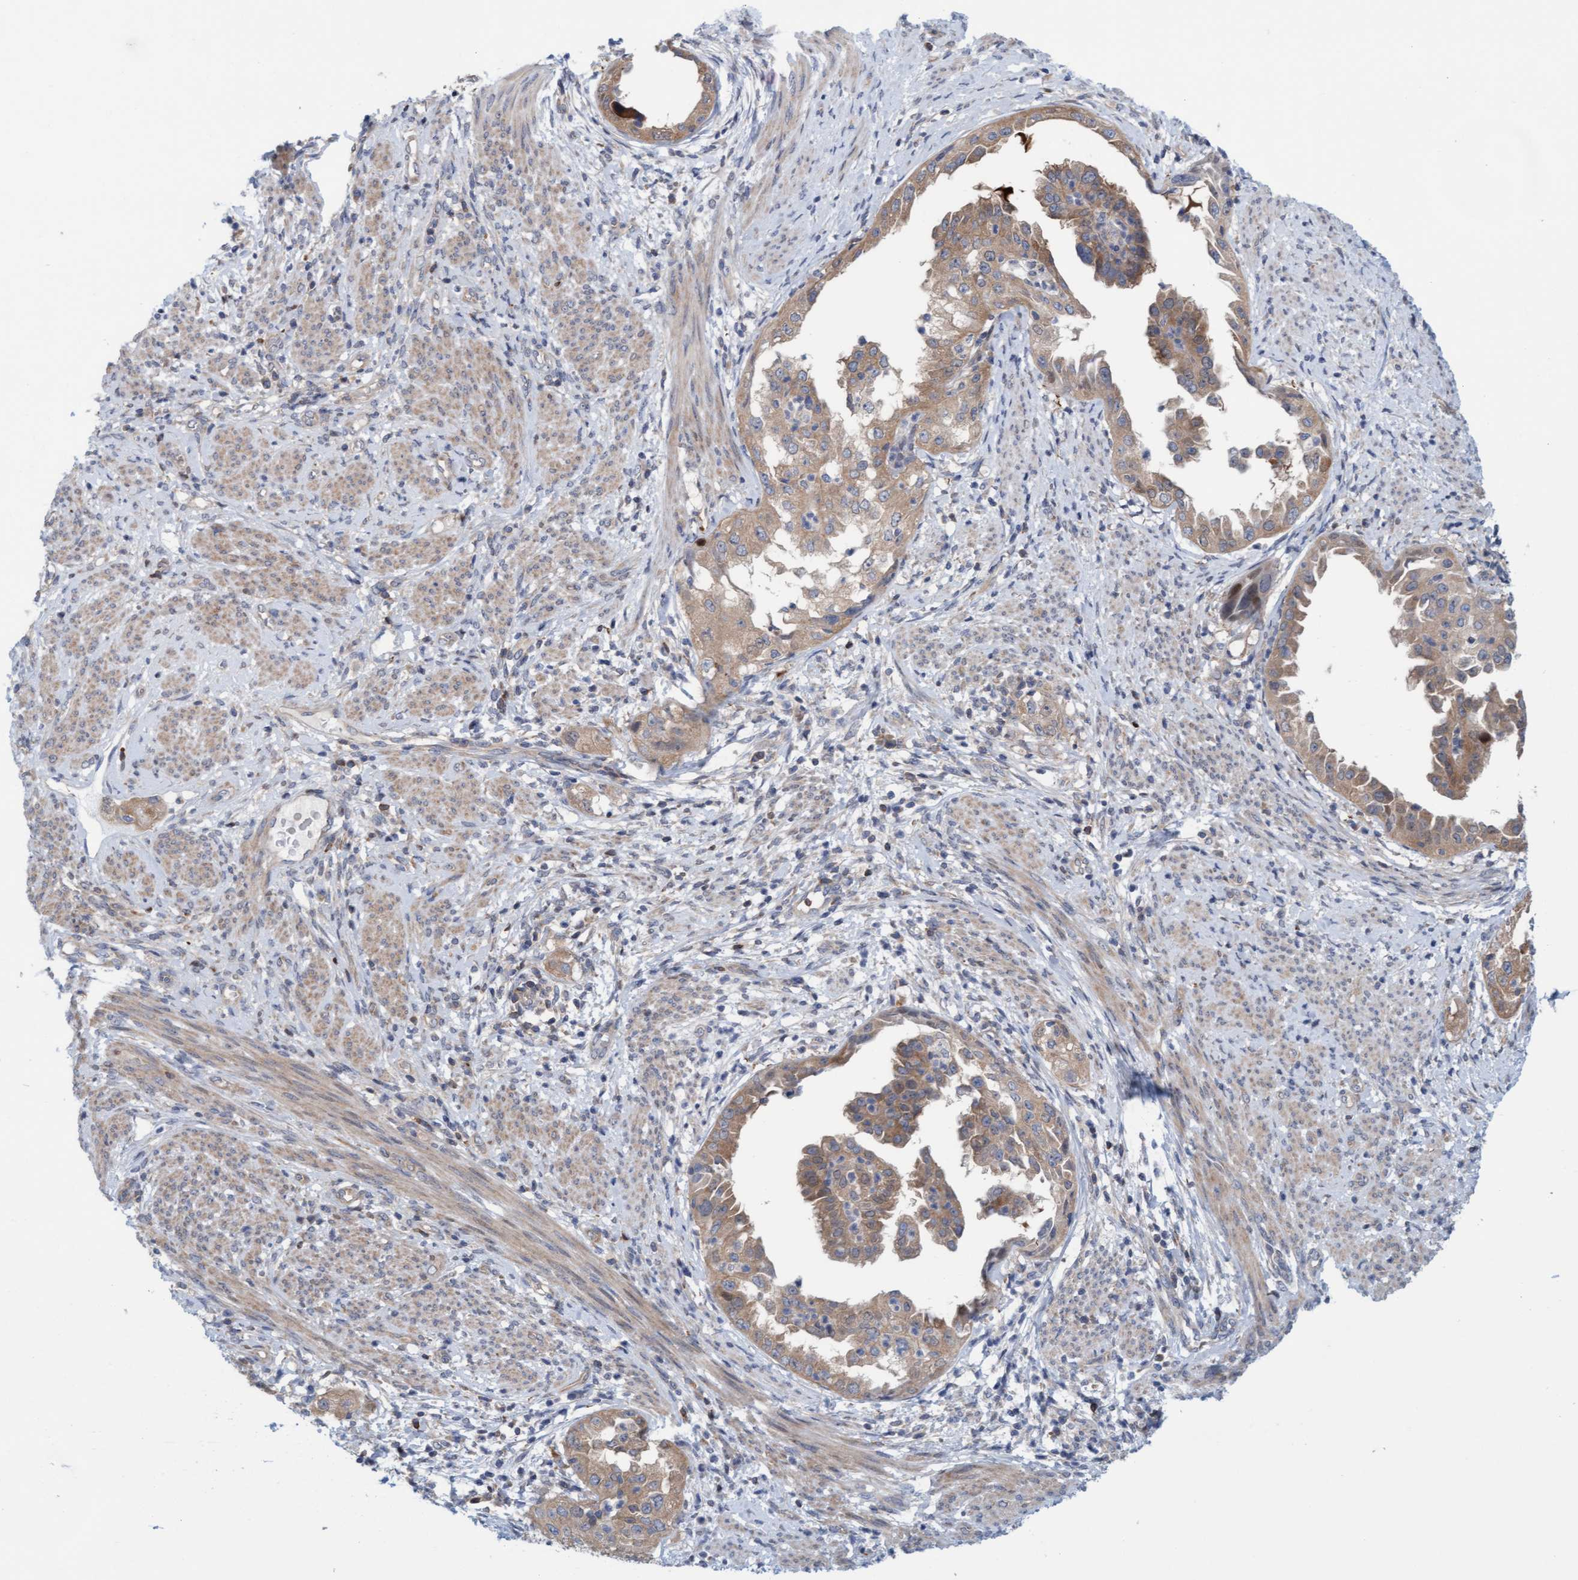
{"staining": {"intensity": "moderate", "quantity": ">75%", "location": "cytoplasmic/membranous"}, "tissue": "endometrial cancer", "cell_type": "Tumor cells", "image_type": "cancer", "snomed": [{"axis": "morphology", "description": "Adenocarcinoma, NOS"}, {"axis": "topography", "description": "Endometrium"}], "caption": "Immunohistochemical staining of endometrial adenocarcinoma displays moderate cytoplasmic/membranous protein positivity in approximately >75% of tumor cells.", "gene": "KLHL25", "patient": {"sex": "female", "age": 85}}